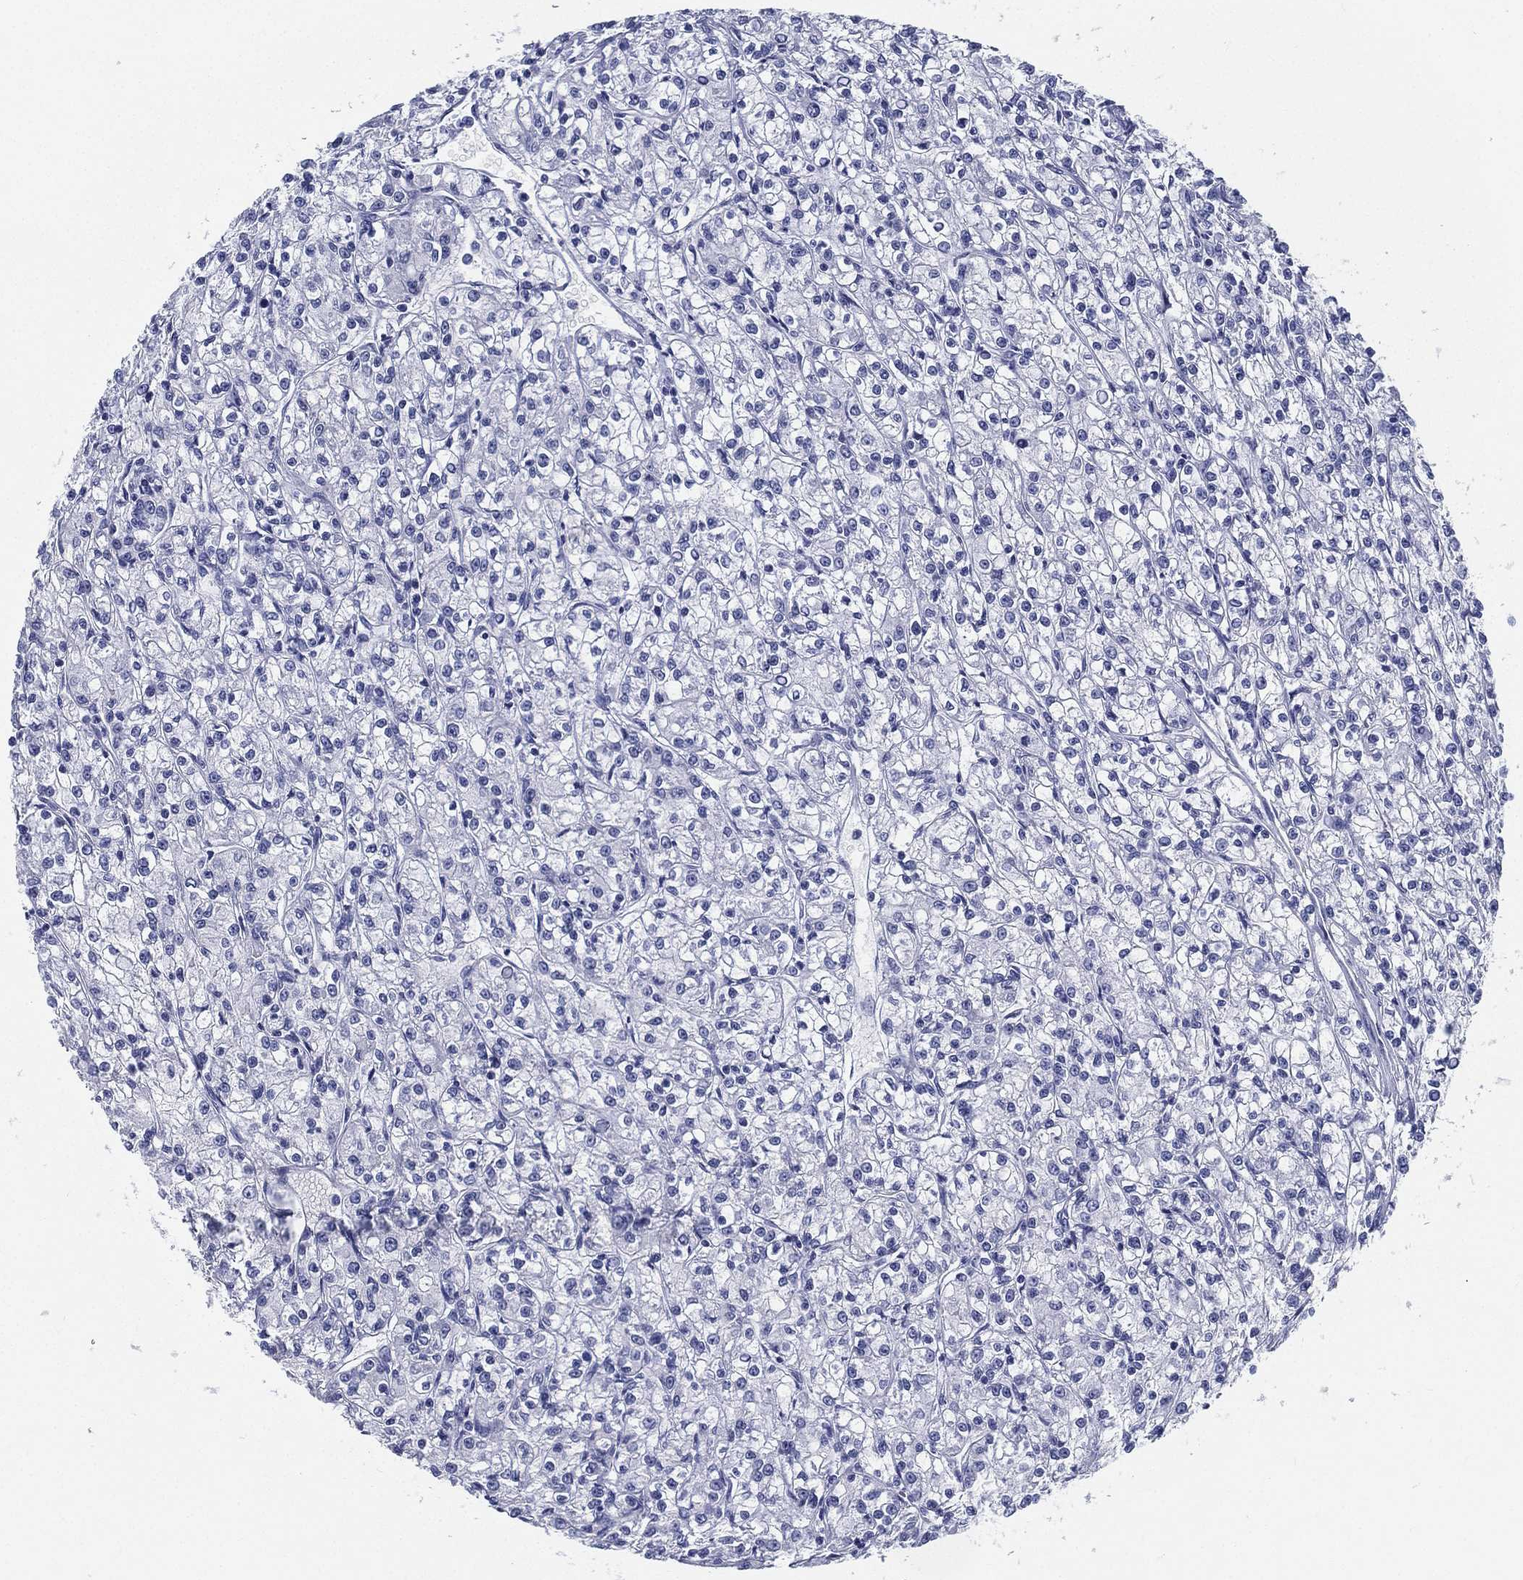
{"staining": {"intensity": "negative", "quantity": "none", "location": "none"}, "tissue": "renal cancer", "cell_type": "Tumor cells", "image_type": "cancer", "snomed": [{"axis": "morphology", "description": "Adenocarcinoma, NOS"}, {"axis": "topography", "description": "Kidney"}], "caption": "A micrograph of adenocarcinoma (renal) stained for a protein demonstrates no brown staining in tumor cells.", "gene": "ATP1B2", "patient": {"sex": "female", "age": 59}}